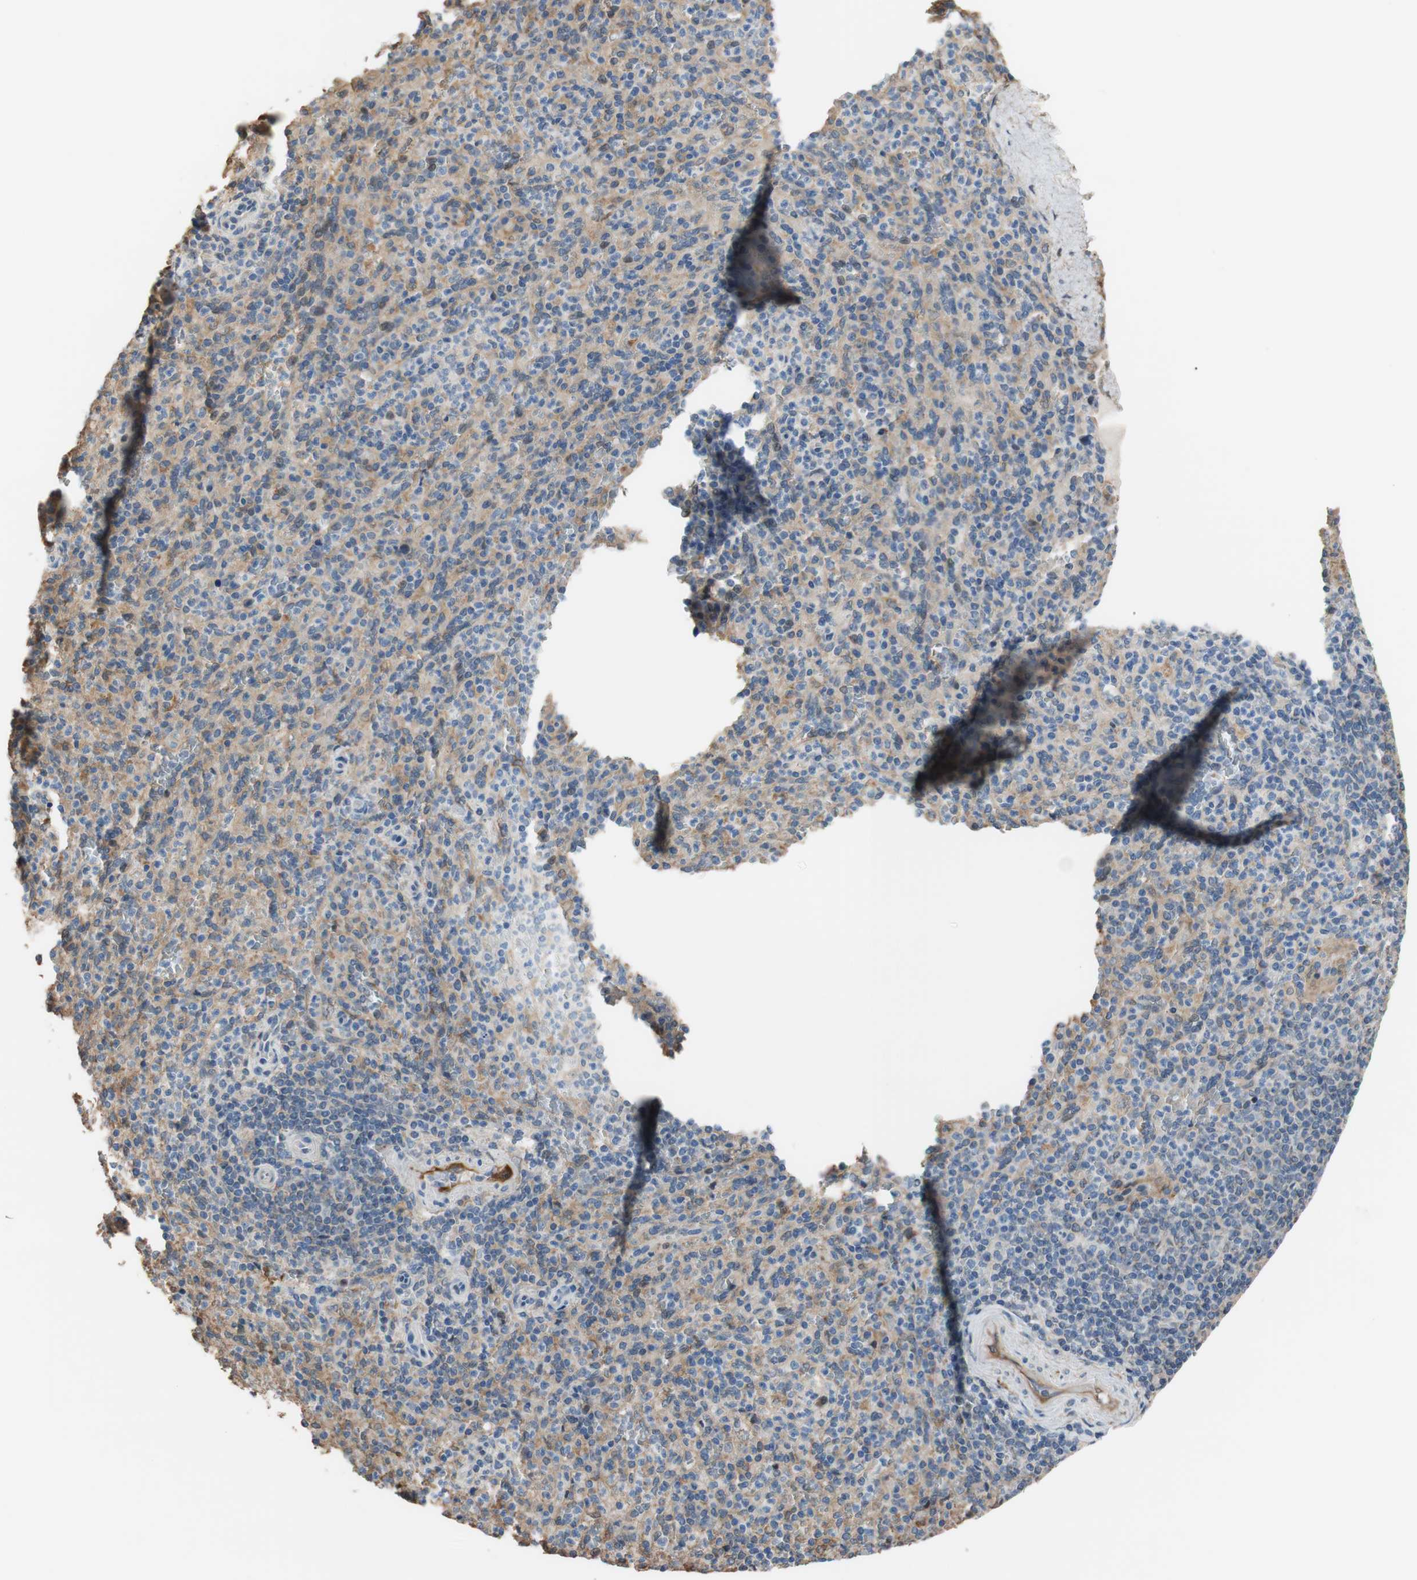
{"staining": {"intensity": "moderate", "quantity": "<25%", "location": "cytoplasmic/membranous"}, "tissue": "spleen", "cell_type": "Cells in red pulp", "image_type": "normal", "snomed": [{"axis": "morphology", "description": "Normal tissue, NOS"}, {"axis": "topography", "description": "Spleen"}], "caption": "Spleen stained with DAB (3,3'-diaminobenzidine) immunohistochemistry displays low levels of moderate cytoplasmic/membranous expression in about <25% of cells in red pulp. (IHC, brightfield microscopy, high magnification).", "gene": "ALDH1A2", "patient": {"sex": "male", "age": 36}}